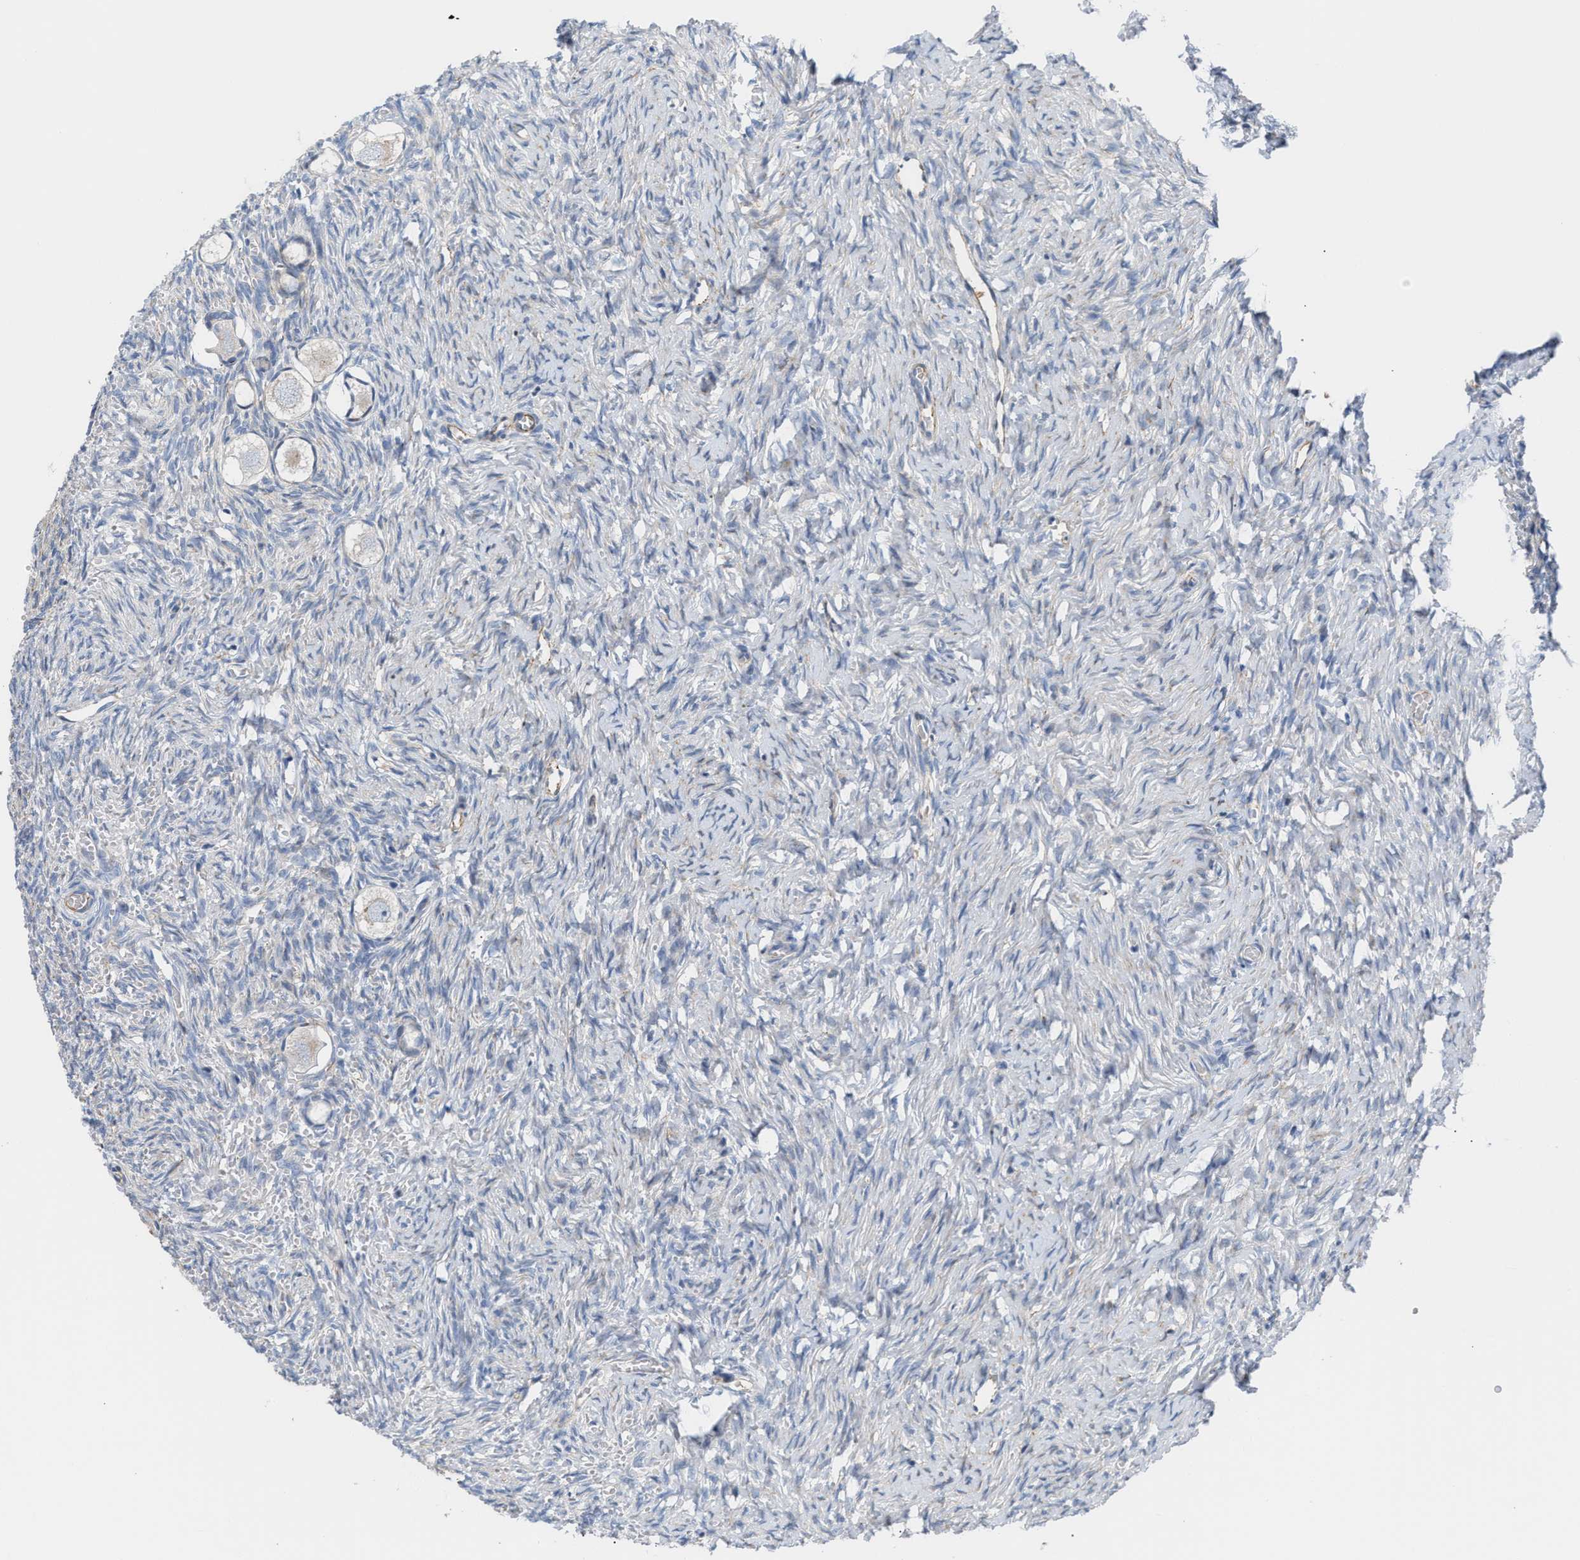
{"staining": {"intensity": "negative", "quantity": "none", "location": "none"}, "tissue": "ovary", "cell_type": "Follicle cells", "image_type": "normal", "snomed": [{"axis": "morphology", "description": "Normal tissue, NOS"}, {"axis": "topography", "description": "Ovary"}], "caption": "Immunohistochemical staining of unremarkable human ovary exhibits no significant staining in follicle cells.", "gene": "TFPI", "patient": {"sex": "female", "age": 27}}